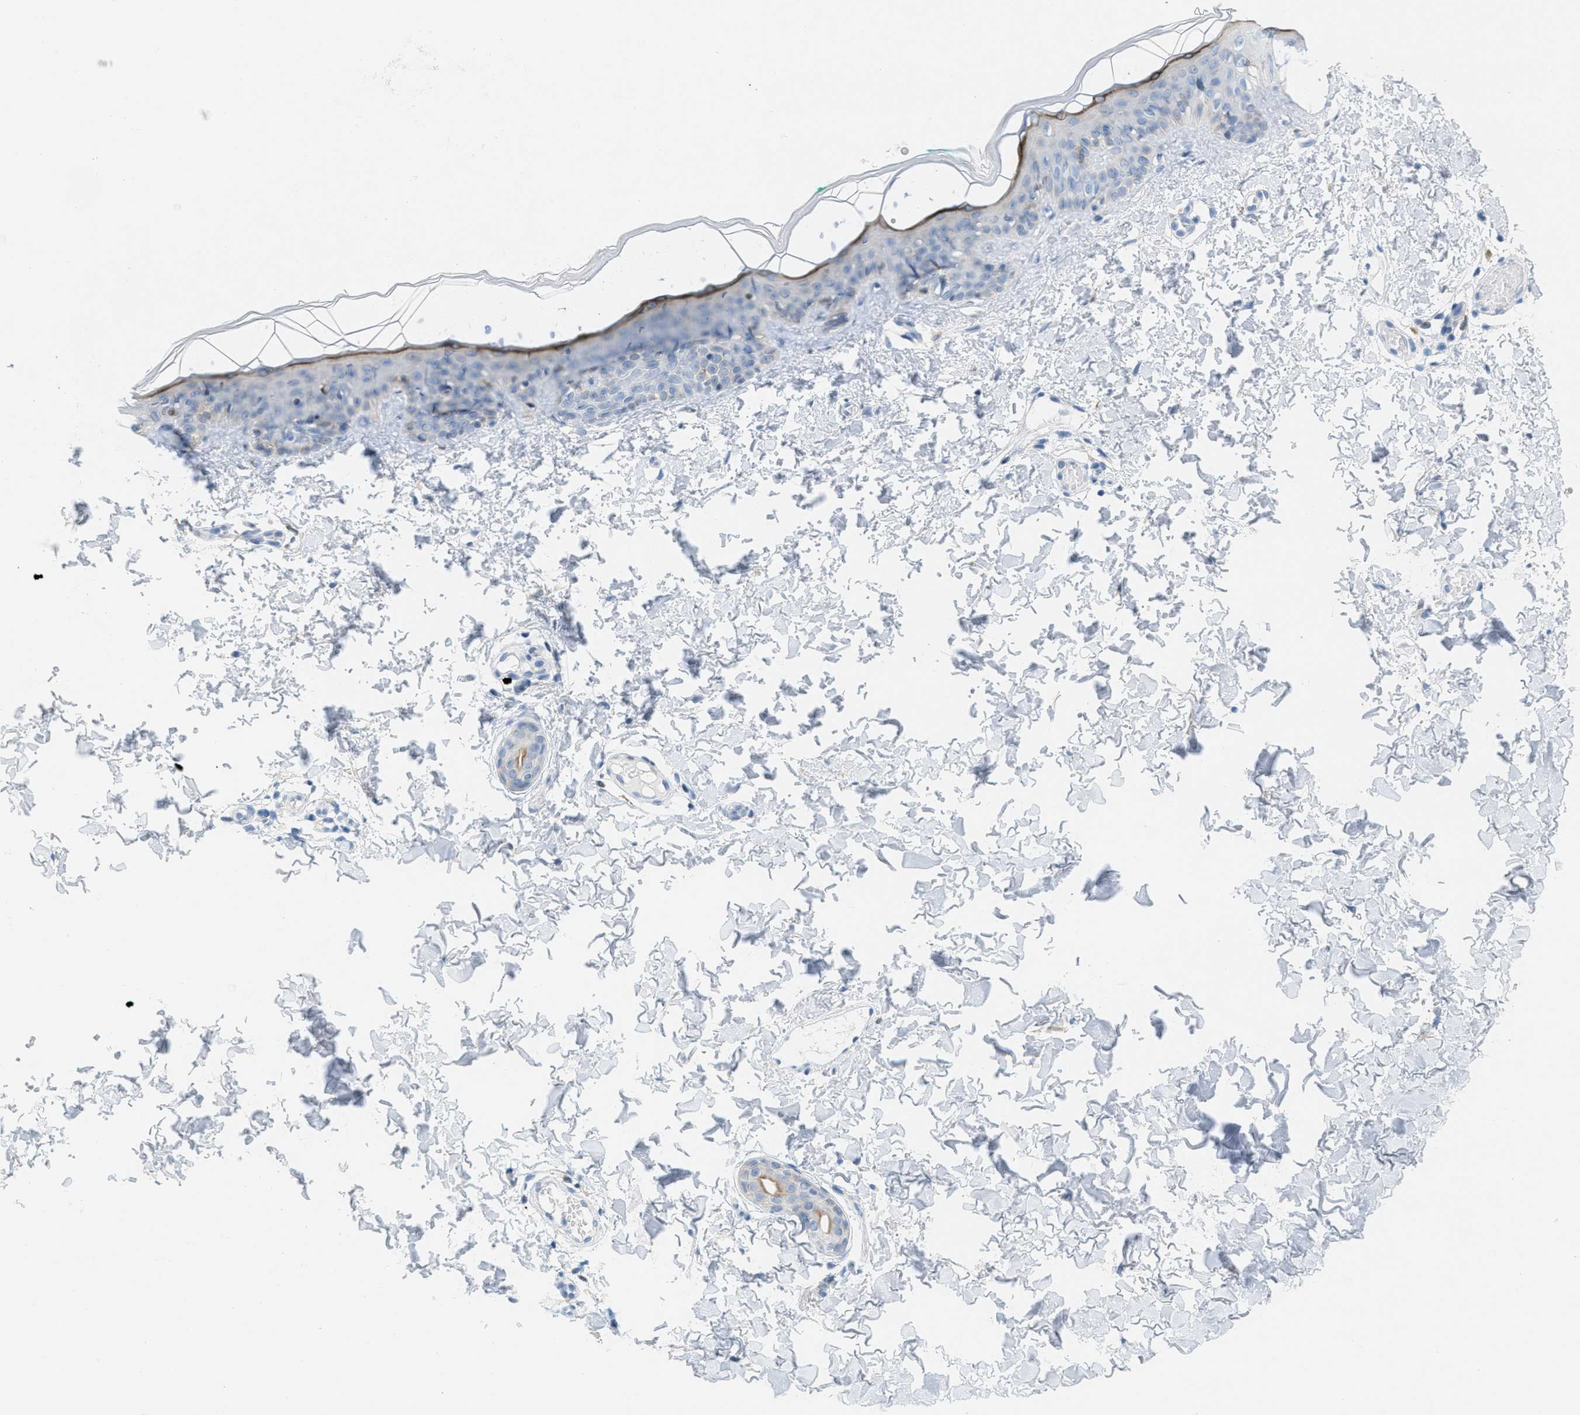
{"staining": {"intensity": "negative", "quantity": "none", "location": "none"}, "tissue": "skin", "cell_type": "Fibroblasts", "image_type": "normal", "snomed": [{"axis": "morphology", "description": "Normal tissue, NOS"}, {"axis": "topography", "description": "Skin"}], "caption": "High magnification brightfield microscopy of benign skin stained with DAB (brown) and counterstained with hematoxylin (blue): fibroblasts show no significant staining. (DAB immunohistochemistry (IHC), high magnification).", "gene": "TEX264", "patient": {"sex": "male", "age": 30}}